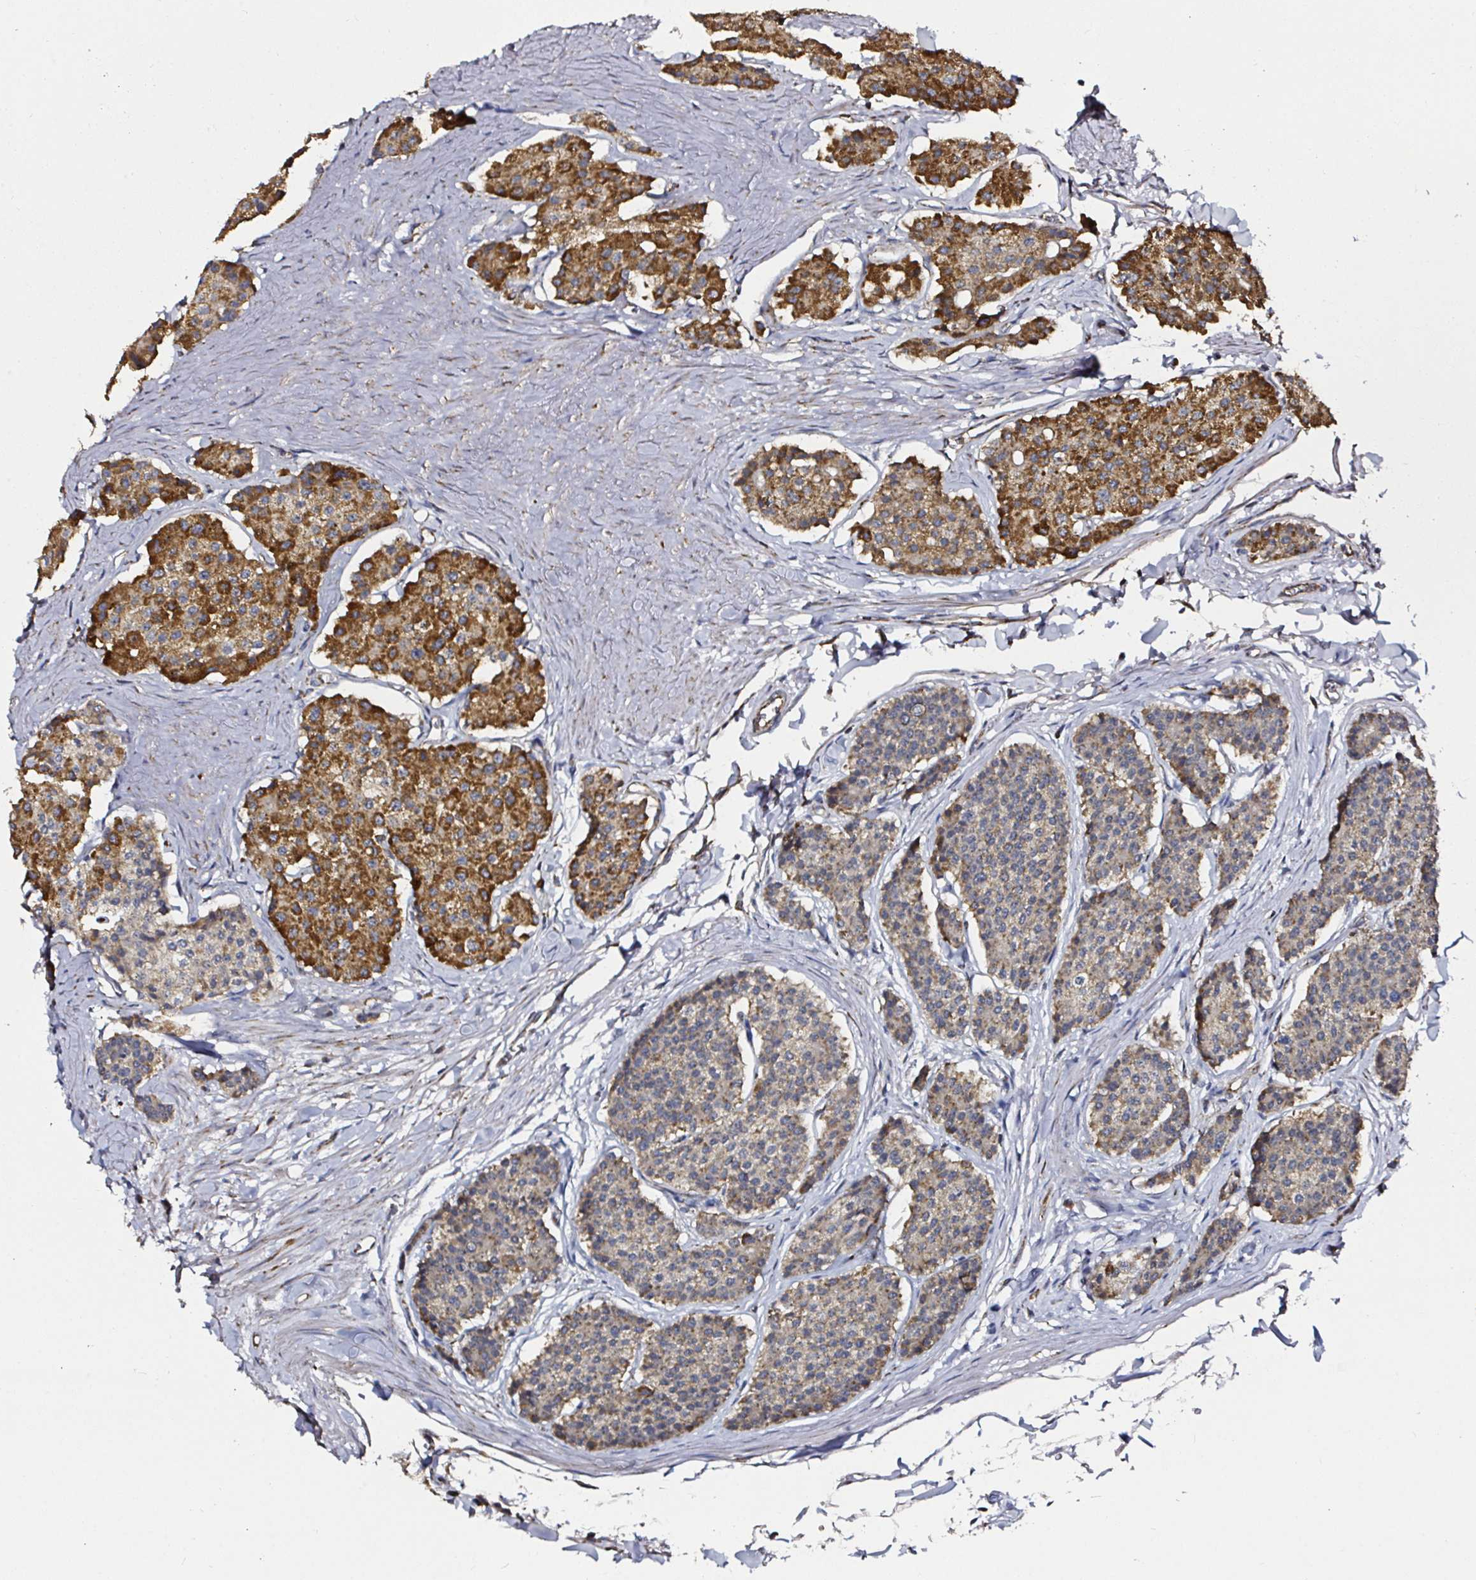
{"staining": {"intensity": "strong", "quantity": ">75%", "location": "cytoplasmic/membranous"}, "tissue": "carcinoid", "cell_type": "Tumor cells", "image_type": "cancer", "snomed": [{"axis": "morphology", "description": "Carcinoid, malignant, NOS"}, {"axis": "topography", "description": "Small intestine"}], "caption": "There is high levels of strong cytoplasmic/membranous expression in tumor cells of carcinoid (malignant), as demonstrated by immunohistochemical staining (brown color).", "gene": "ATAD3B", "patient": {"sex": "female", "age": 65}}